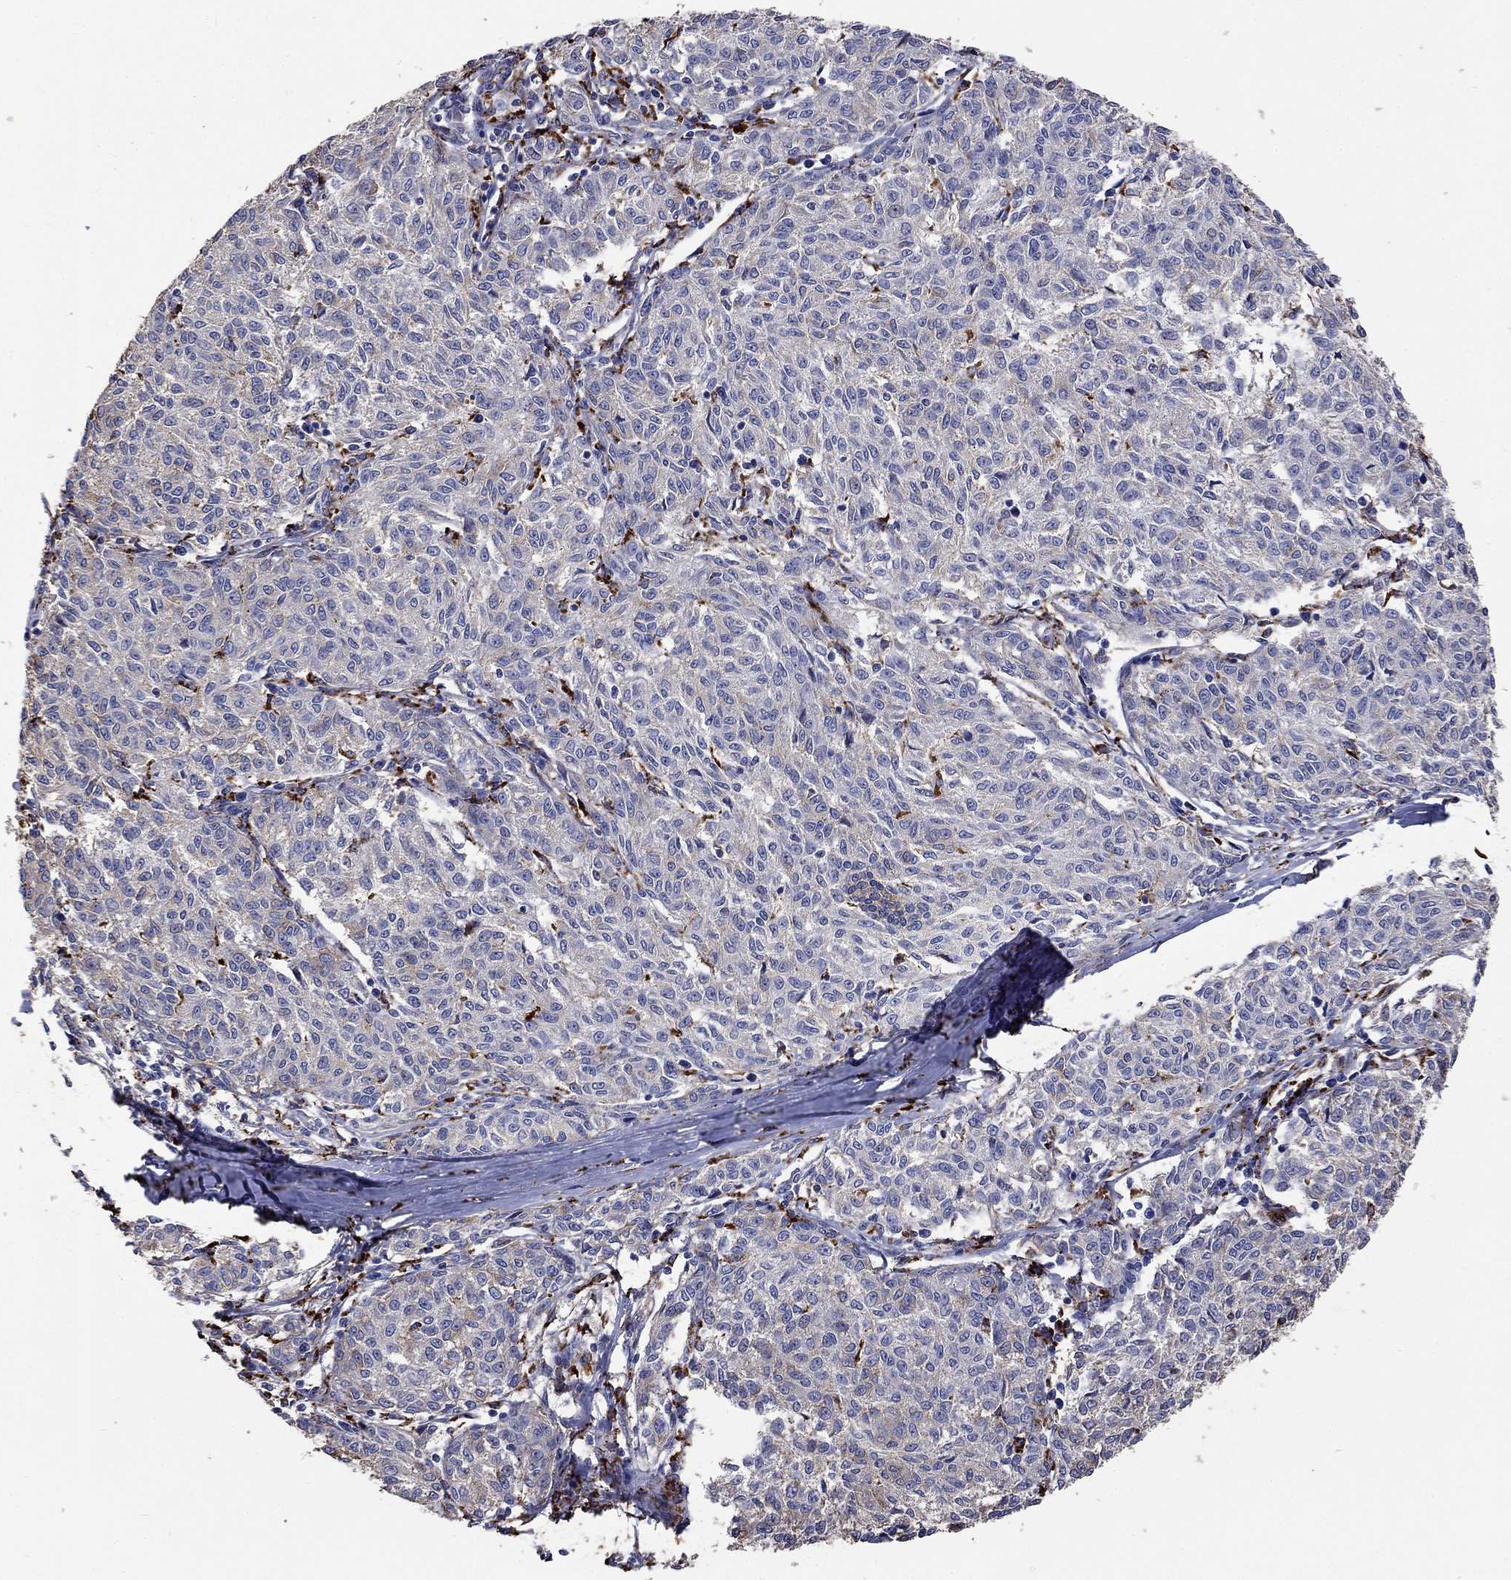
{"staining": {"intensity": "moderate", "quantity": "<25%", "location": "cytoplasmic/membranous"}, "tissue": "melanoma", "cell_type": "Tumor cells", "image_type": "cancer", "snomed": [{"axis": "morphology", "description": "Malignant melanoma, NOS"}, {"axis": "topography", "description": "Skin"}], "caption": "Tumor cells display moderate cytoplasmic/membranous expression in approximately <25% of cells in melanoma.", "gene": "CTSB", "patient": {"sex": "female", "age": 72}}